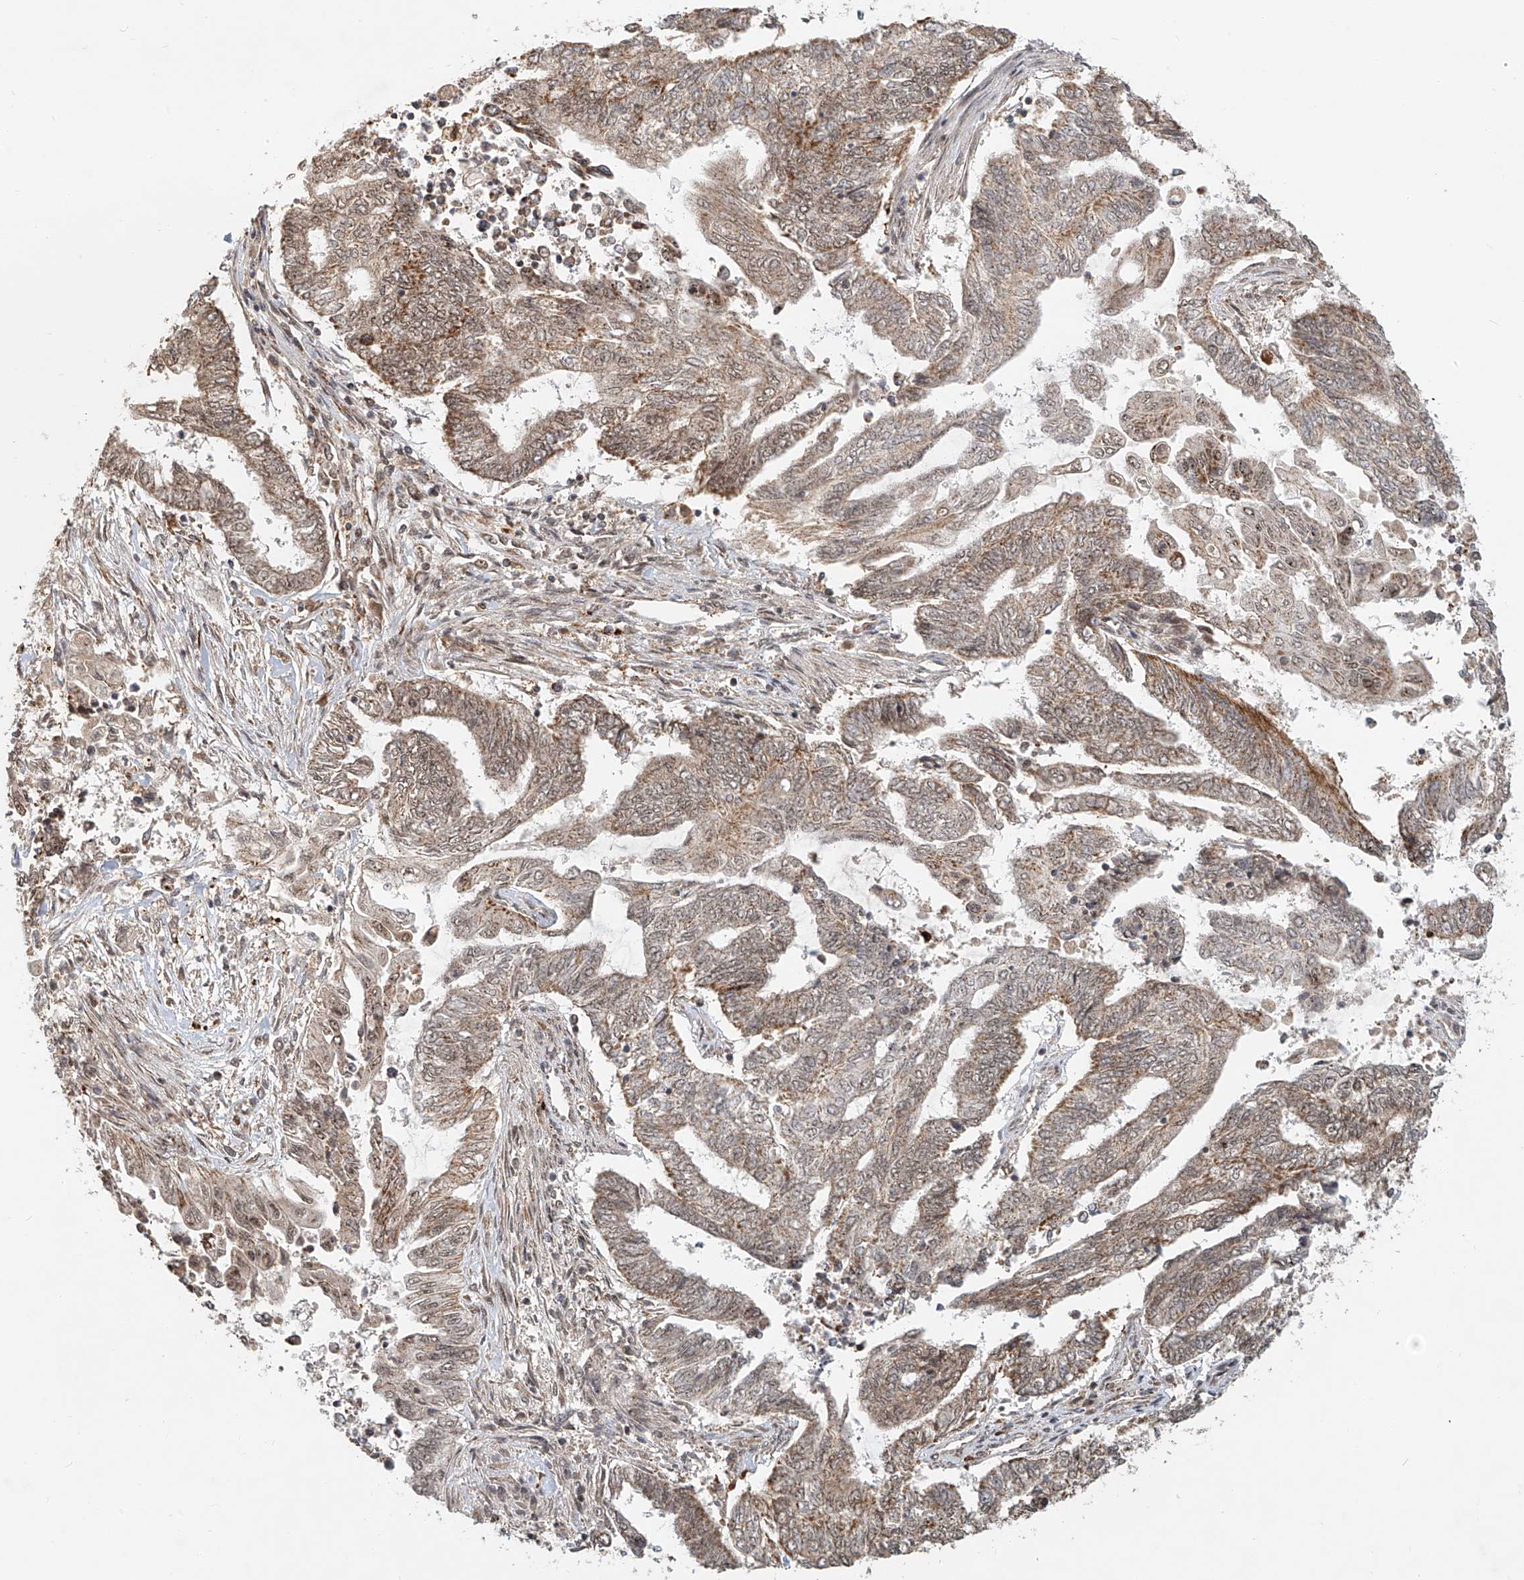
{"staining": {"intensity": "weak", "quantity": "25%-75%", "location": "cytoplasmic/membranous,nuclear"}, "tissue": "endometrial cancer", "cell_type": "Tumor cells", "image_type": "cancer", "snomed": [{"axis": "morphology", "description": "Adenocarcinoma, NOS"}, {"axis": "topography", "description": "Uterus"}, {"axis": "topography", "description": "Endometrium"}], "caption": "Tumor cells display low levels of weak cytoplasmic/membranous and nuclear staining in approximately 25%-75% of cells in endometrial cancer (adenocarcinoma). The protein is stained brown, and the nuclei are stained in blue (DAB IHC with brightfield microscopy, high magnification).", "gene": "SYTL3", "patient": {"sex": "female", "age": 70}}